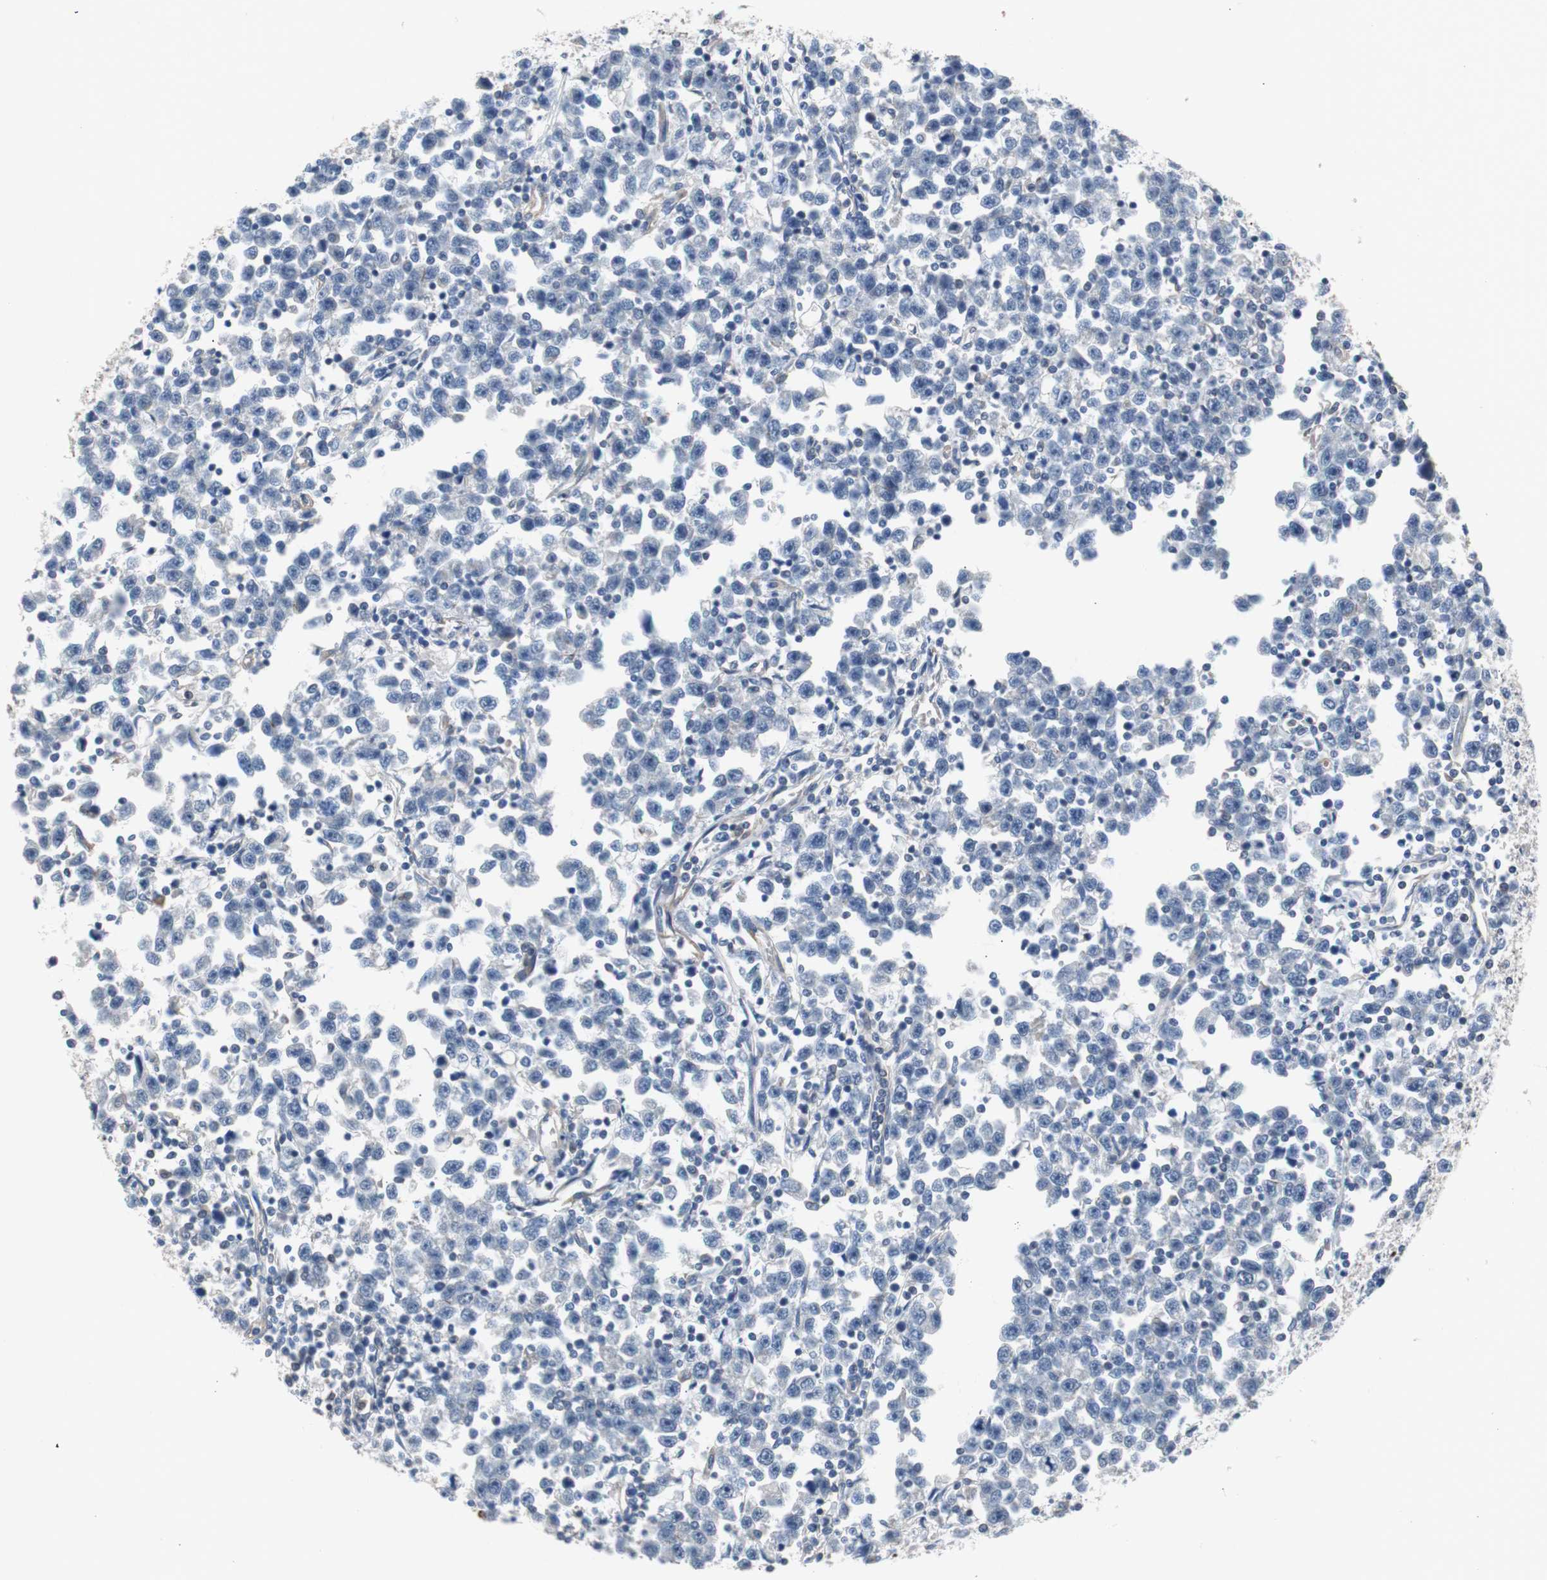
{"staining": {"intensity": "negative", "quantity": "none", "location": "none"}, "tissue": "testis cancer", "cell_type": "Tumor cells", "image_type": "cancer", "snomed": [{"axis": "morphology", "description": "Seminoma, NOS"}, {"axis": "topography", "description": "Testis"}], "caption": "A high-resolution micrograph shows immunohistochemistry (IHC) staining of testis cancer, which reveals no significant staining in tumor cells.", "gene": "KIF3B", "patient": {"sex": "male", "age": 43}}